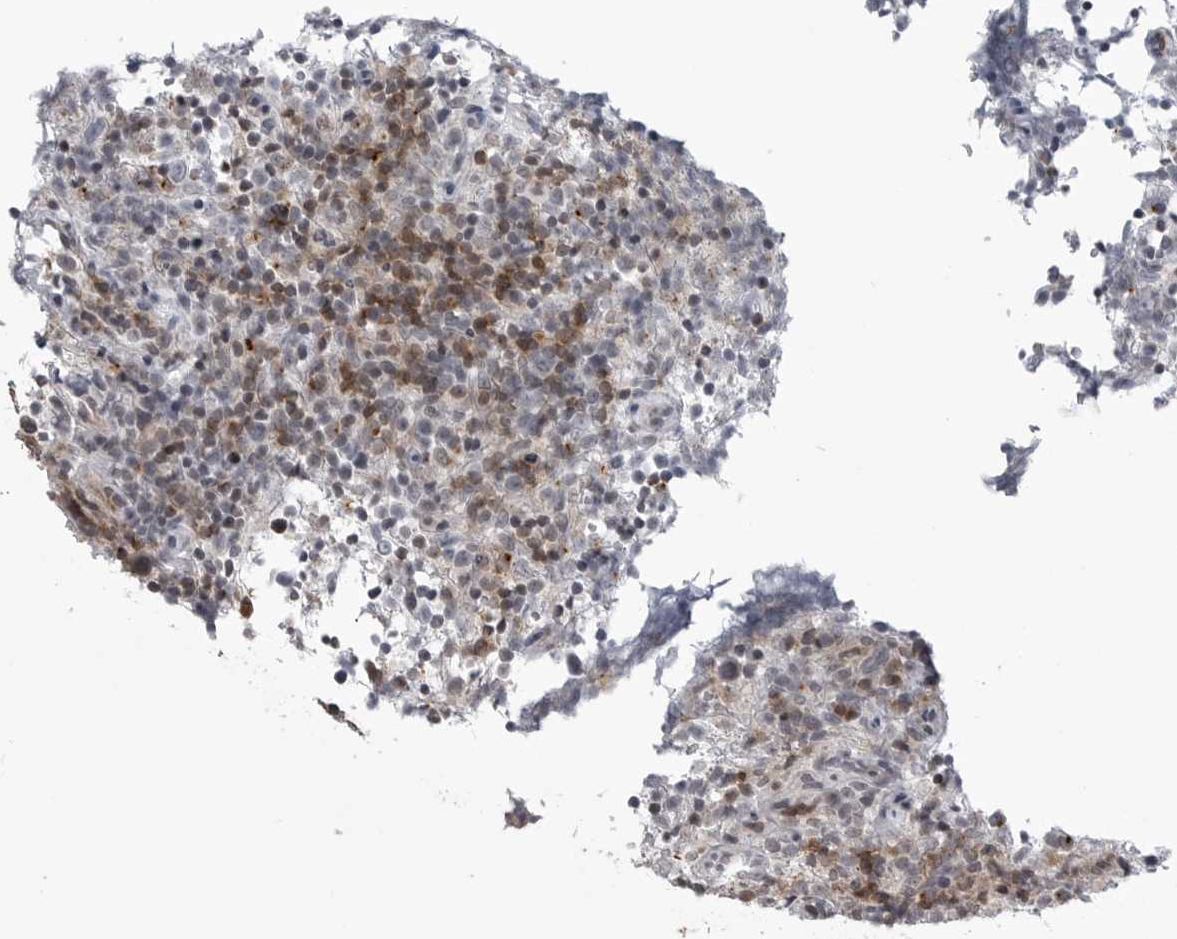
{"staining": {"intensity": "negative", "quantity": "none", "location": "none"}, "tissue": "lymphoma", "cell_type": "Tumor cells", "image_type": "cancer", "snomed": [{"axis": "morphology", "description": "Malignant lymphoma, non-Hodgkin's type, High grade"}, {"axis": "topography", "description": "Lymph node"}], "caption": "Immunohistochemical staining of human high-grade malignant lymphoma, non-Hodgkin's type demonstrates no significant staining in tumor cells.", "gene": "CXCR5", "patient": {"sex": "female", "age": 76}}